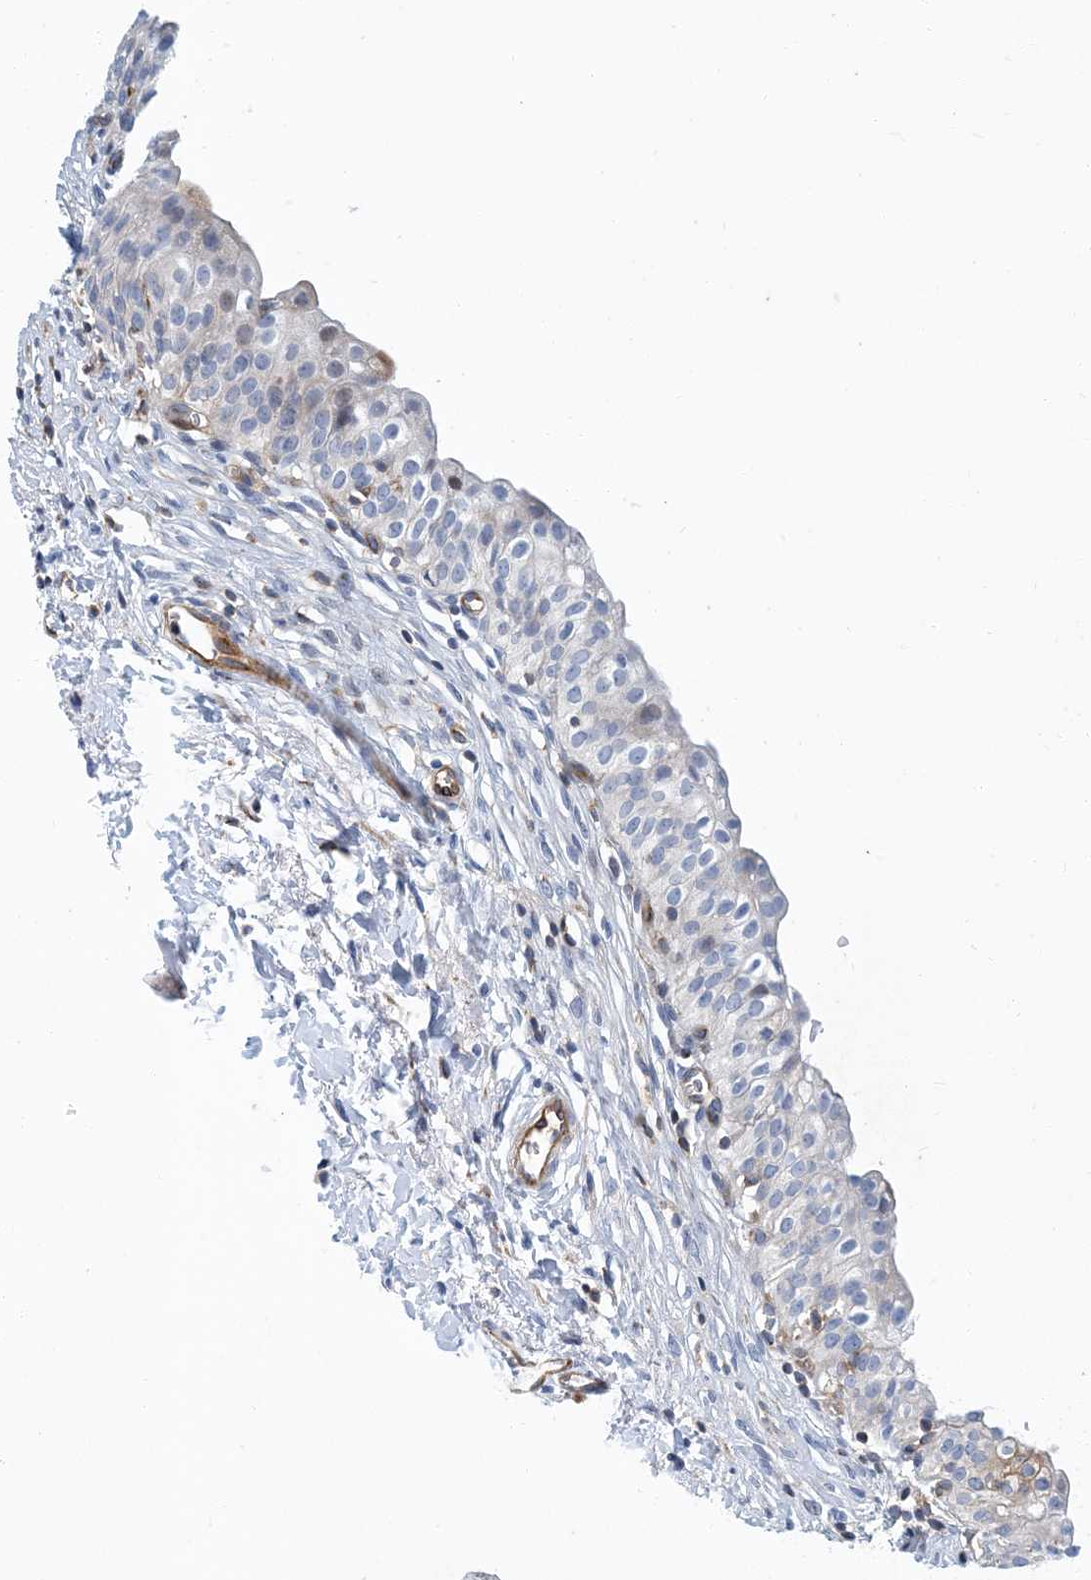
{"staining": {"intensity": "moderate", "quantity": "<25%", "location": "cytoplasmic/membranous"}, "tissue": "urinary bladder", "cell_type": "Urothelial cells", "image_type": "normal", "snomed": [{"axis": "morphology", "description": "Normal tissue, NOS"}, {"axis": "topography", "description": "Urinary bladder"}], "caption": "Immunohistochemical staining of unremarkable urinary bladder reveals low levels of moderate cytoplasmic/membranous positivity in about <25% of urothelial cells. The staining was performed using DAB to visualize the protein expression in brown, while the nuclei were stained in blue with hematoxylin (Magnification: 20x).", "gene": "PCDHA2", "patient": {"sex": "male", "age": 55}}